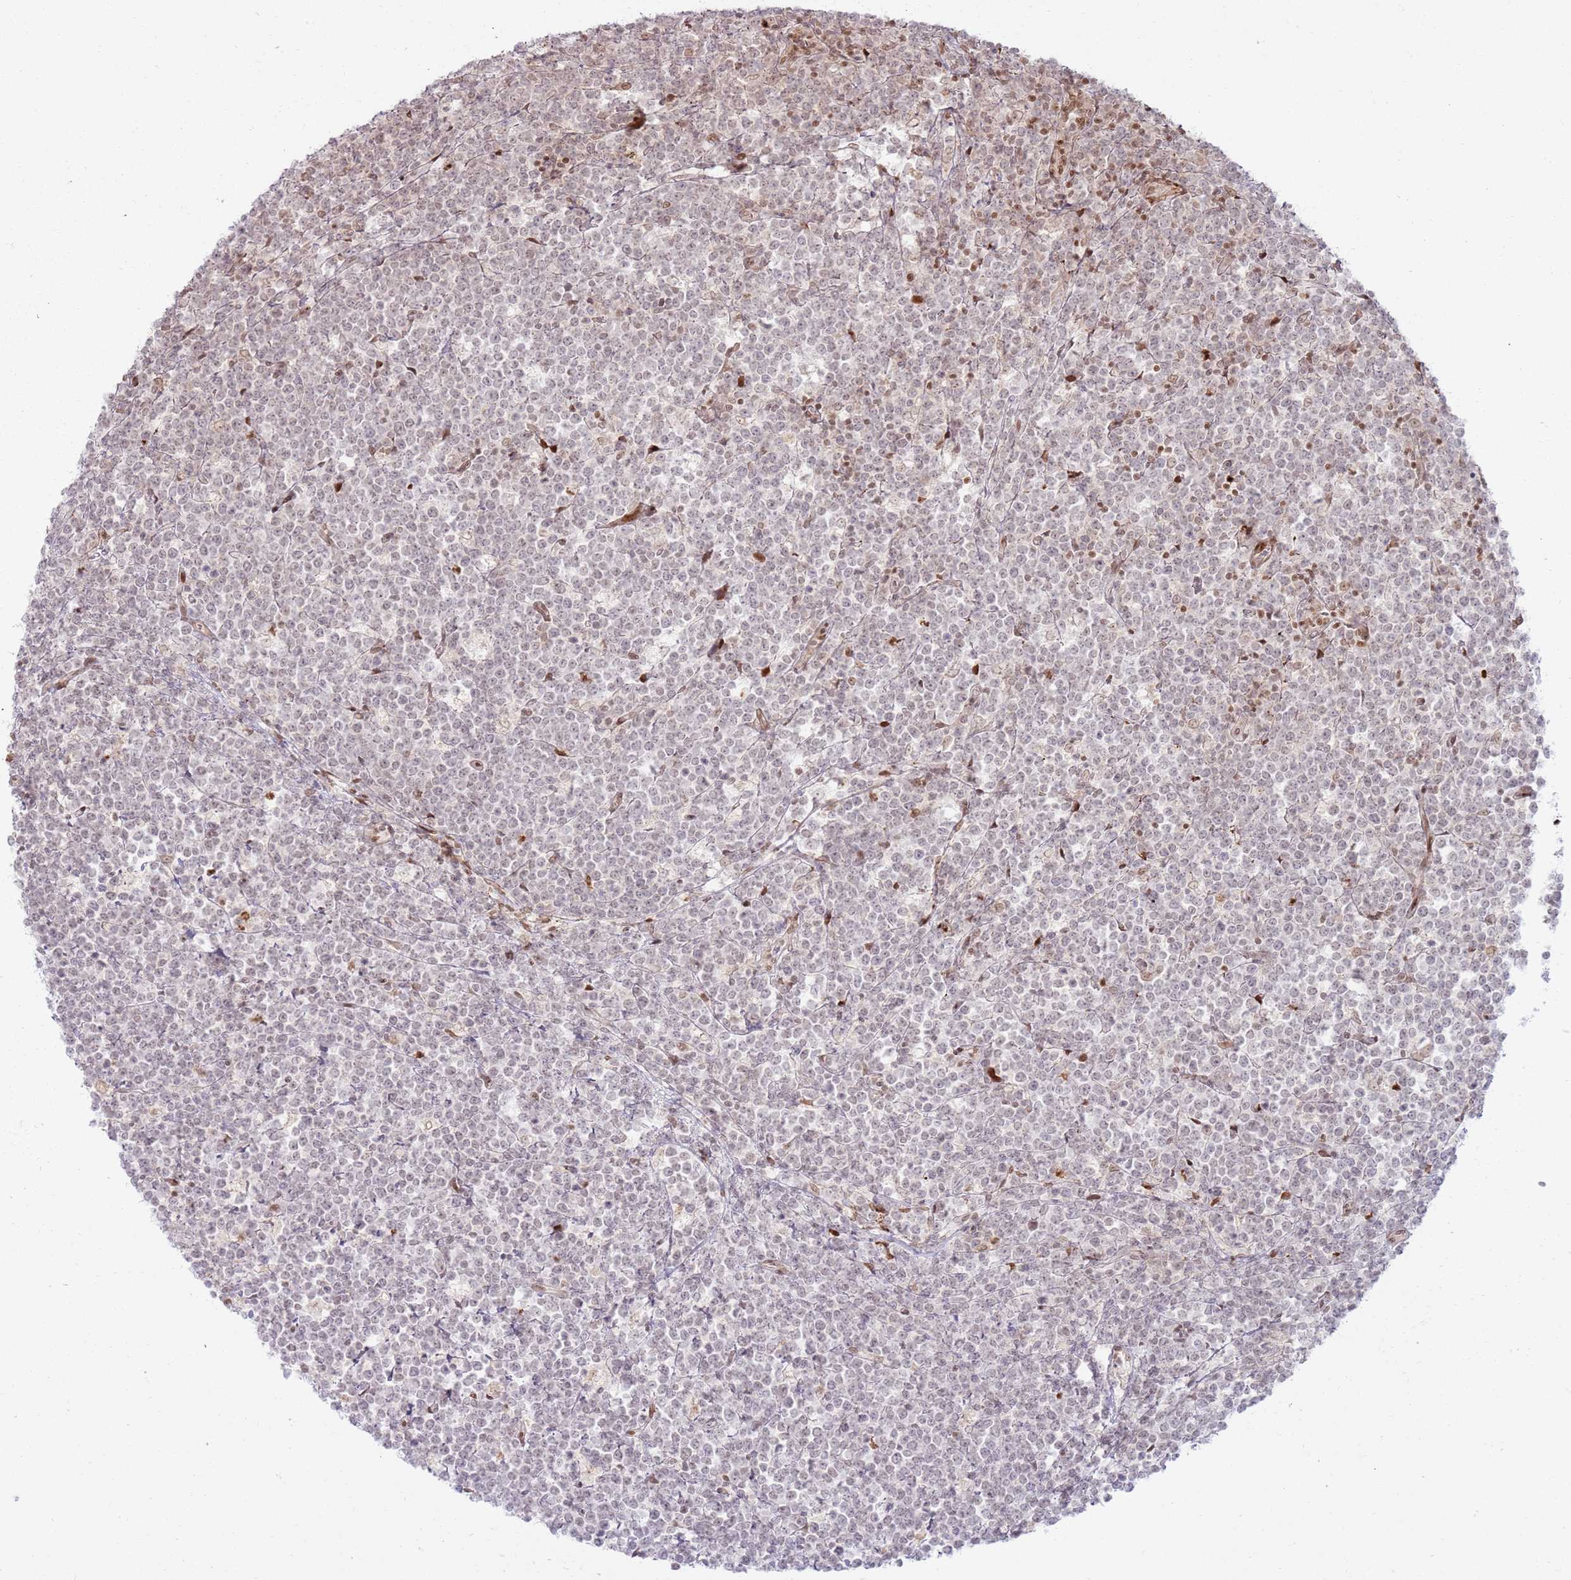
{"staining": {"intensity": "weak", "quantity": "25%-75%", "location": "nuclear"}, "tissue": "lymphoma", "cell_type": "Tumor cells", "image_type": "cancer", "snomed": [{"axis": "morphology", "description": "Malignant lymphoma, non-Hodgkin's type, High grade"}, {"axis": "topography", "description": "Small intestine"}], "caption": "Immunohistochemistry (DAB (3,3'-diaminobenzidine)) staining of human malignant lymphoma, non-Hodgkin's type (high-grade) shows weak nuclear protein positivity in approximately 25%-75% of tumor cells.", "gene": "KLHL36", "patient": {"sex": "male", "age": 8}}